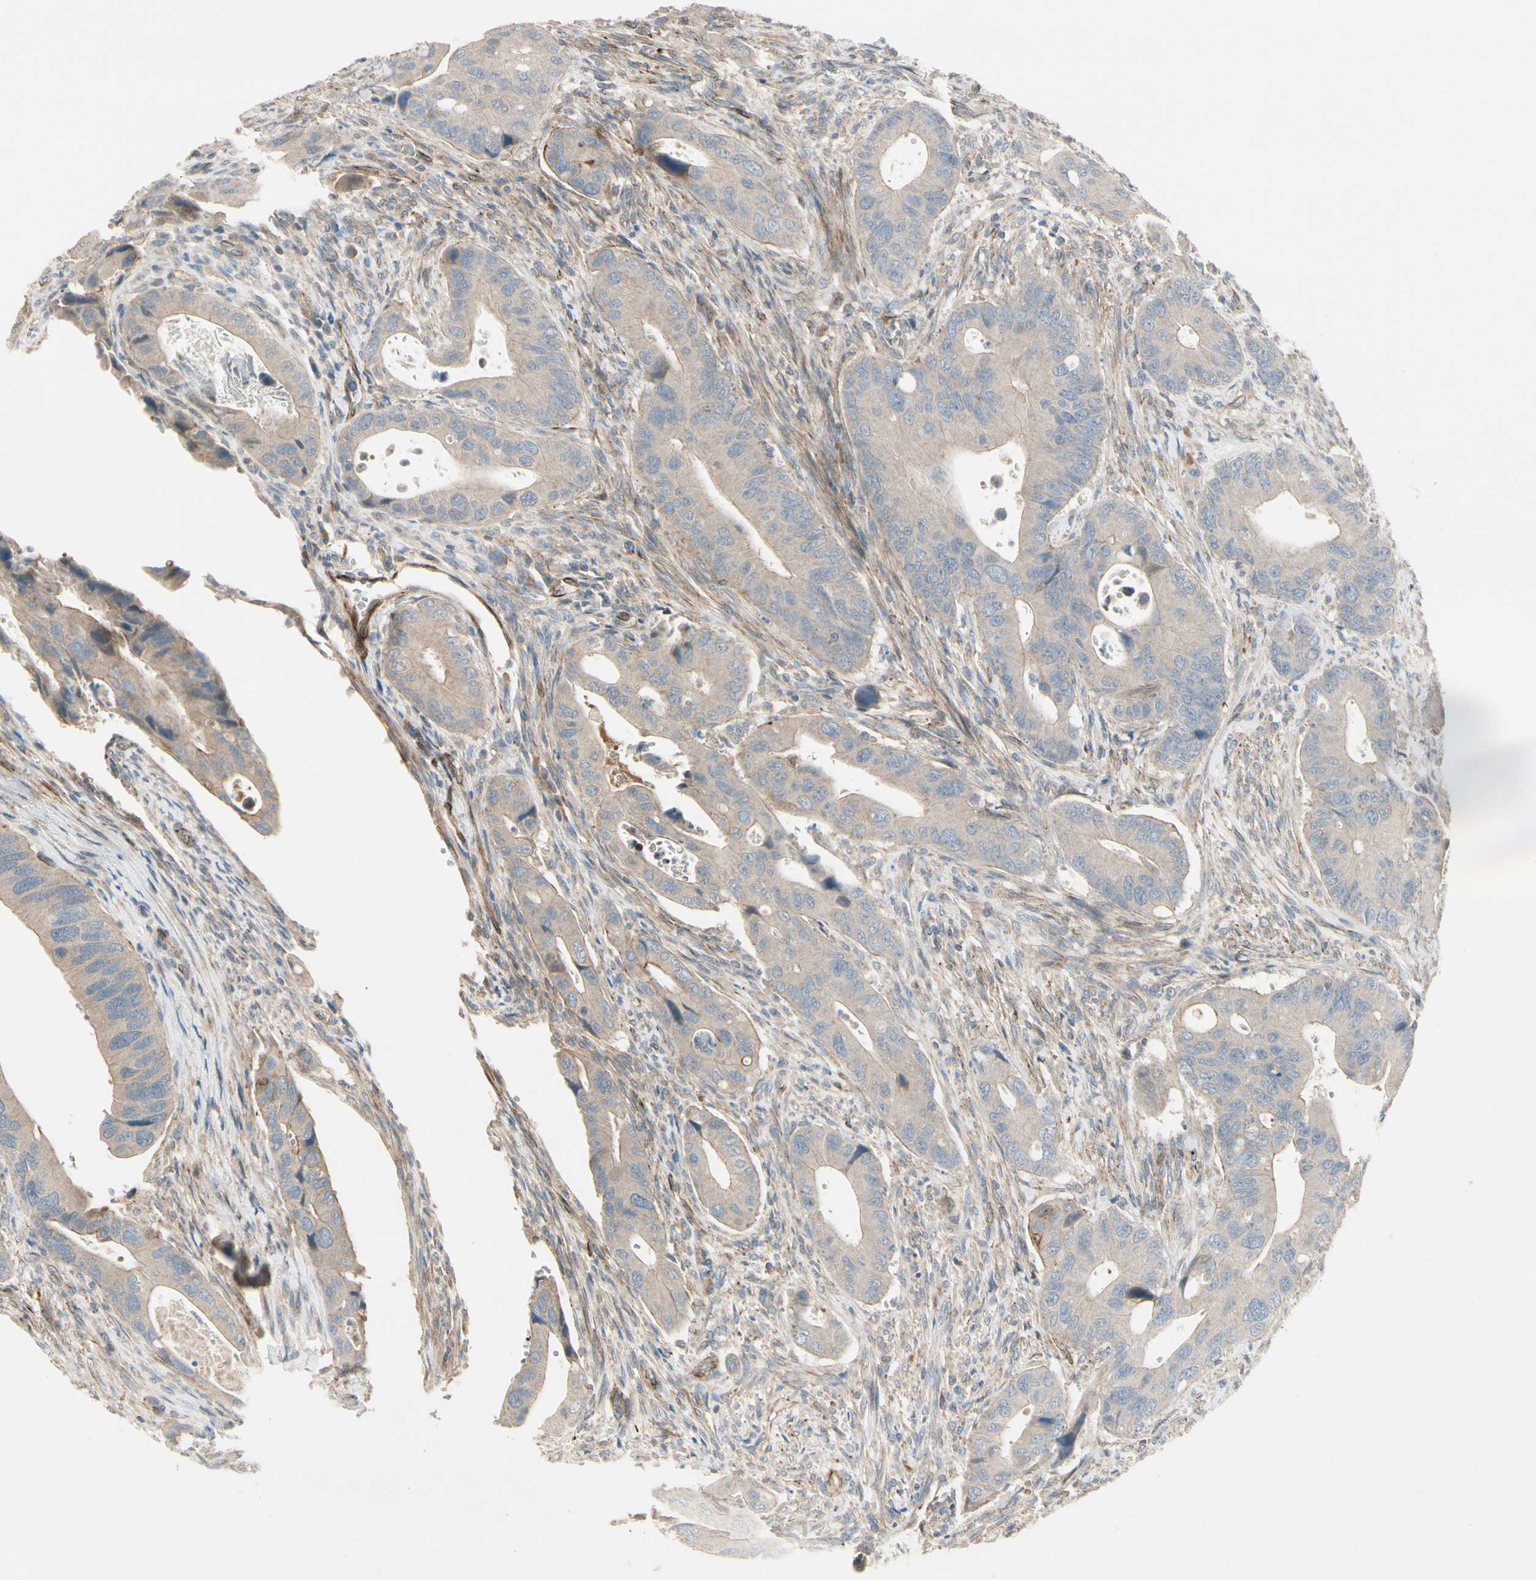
{"staining": {"intensity": "weak", "quantity": "25%-75%", "location": "cytoplasmic/membranous"}, "tissue": "colorectal cancer", "cell_type": "Tumor cells", "image_type": "cancer", "snomed": [{"axis": "morphology", "description": "Adenocarcinoma, NOS"}, {"axis": "topography", "description": "Rectum"}], "caption": "Immunohistochemical staining of adenocarcinoma (colorectal) exhibits weak cytoplasmic/membranous protein expression in about 25%-75% of tumor cells. The protein of interest is stained brown, and the nuclei are stained in blue (DAB IHC with brightfield microscopy, high magnification).", "gene": "PPP3CB", "patient": {"sex": "female", "age": 57}}